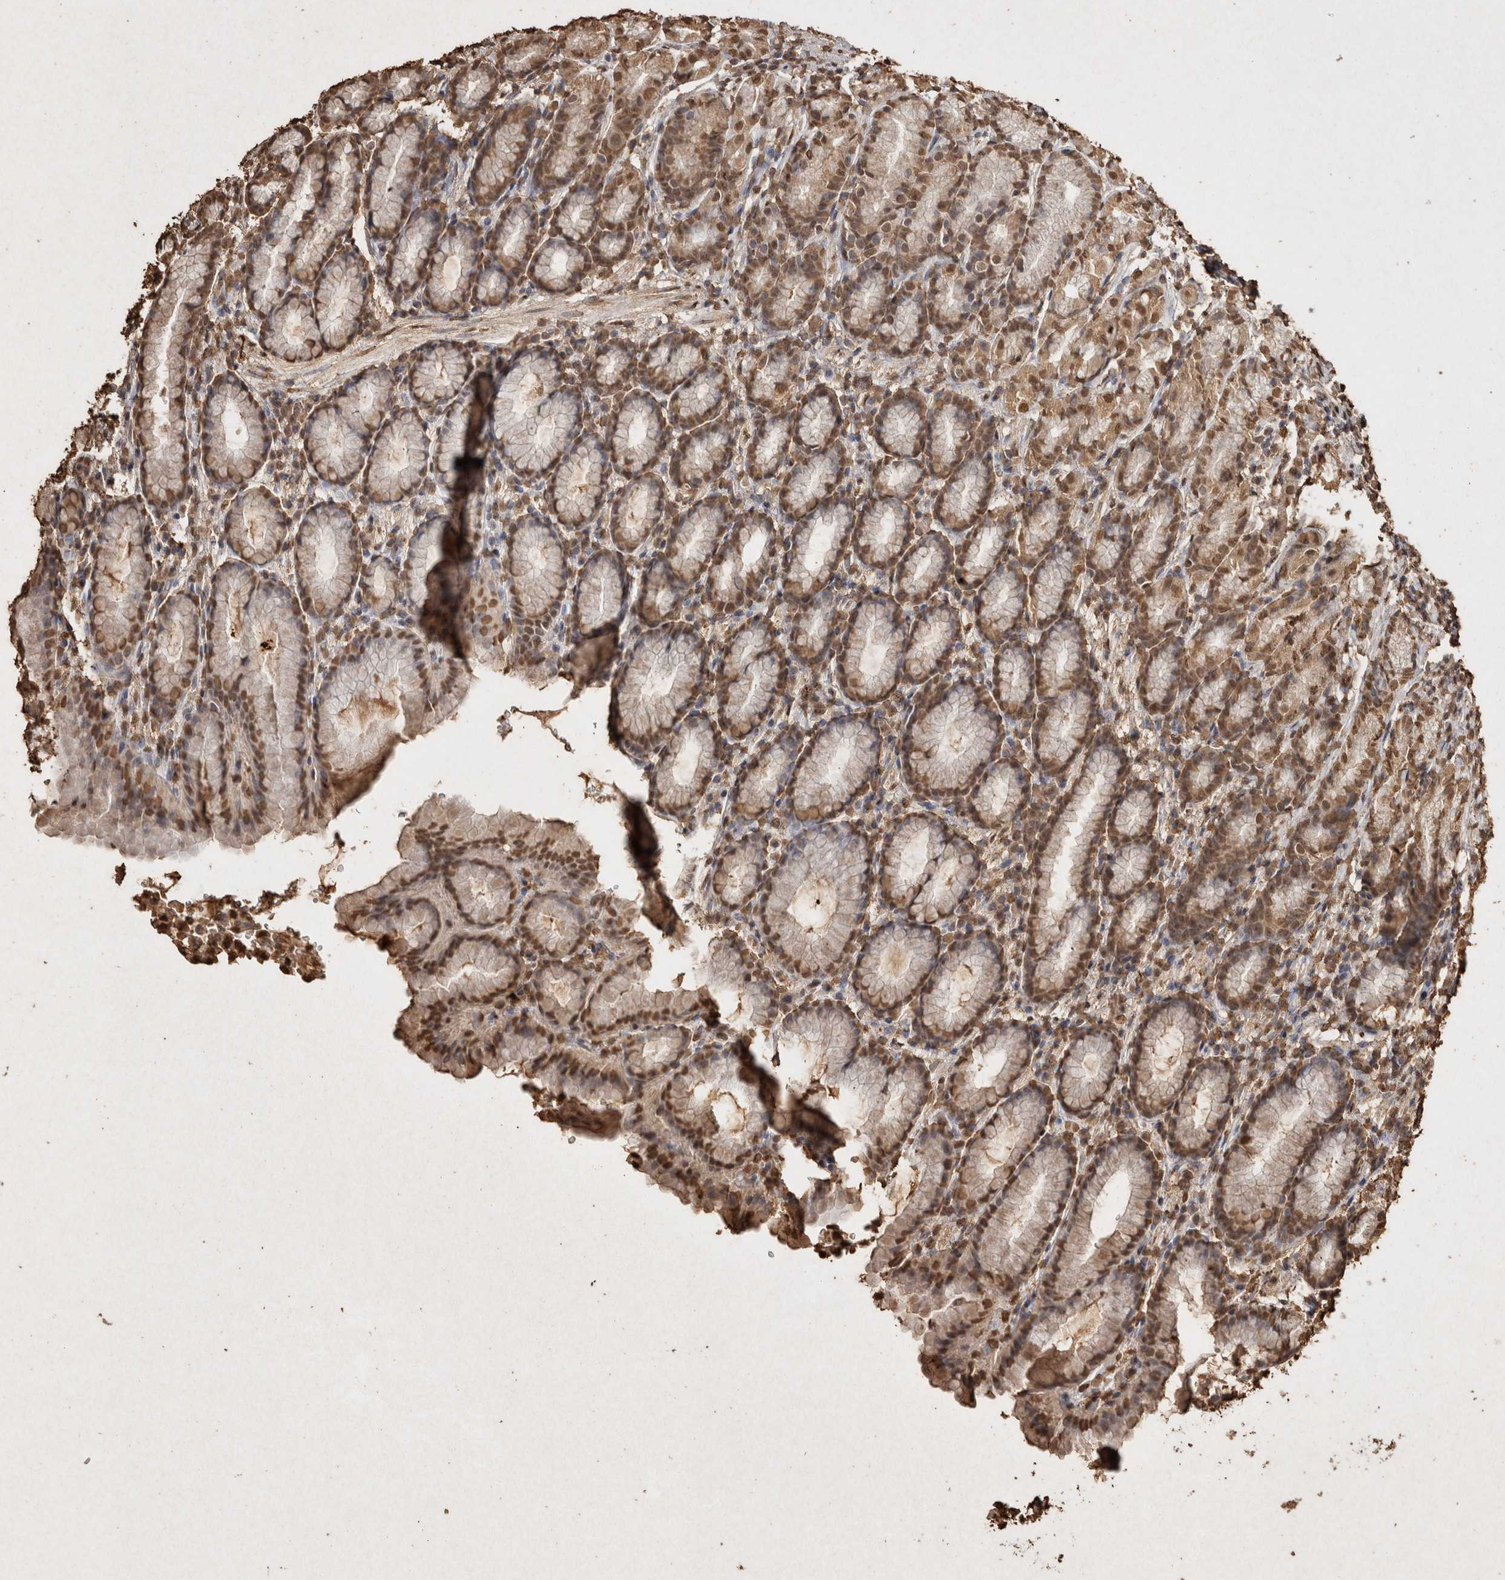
{"staining": {"intensity": "strong", "quantity": ">75%", "location": "cytoplasmic/membranous,nuclear"}, "tissue": "stomach", "cell_type": "Glandular cells", "image_type": "normal", "snomed": [{"axis": "morphology", "description": "Normal tissue, NOS"}, {"axis": "topography", "description": "Stomach"}], "caption": "High-magnification brightfield microscopy of benign stomach stained with DAB (3,3'-diaminobenzidine) (brown) and counterstained with hematoxylin (blue). glandular cells exhibit strong cytoplasmic/membranous,nuclear staining is appreciated in approximately>75% of cells. The staining is performed using DAB (3,3'-diaminobenzidine) brown chromogen to label protein expression. The nuclei are counter-stained blue using hematoxylin.", "gene": "FSTL3", "patient": {"sex": "male", "age": 42}}